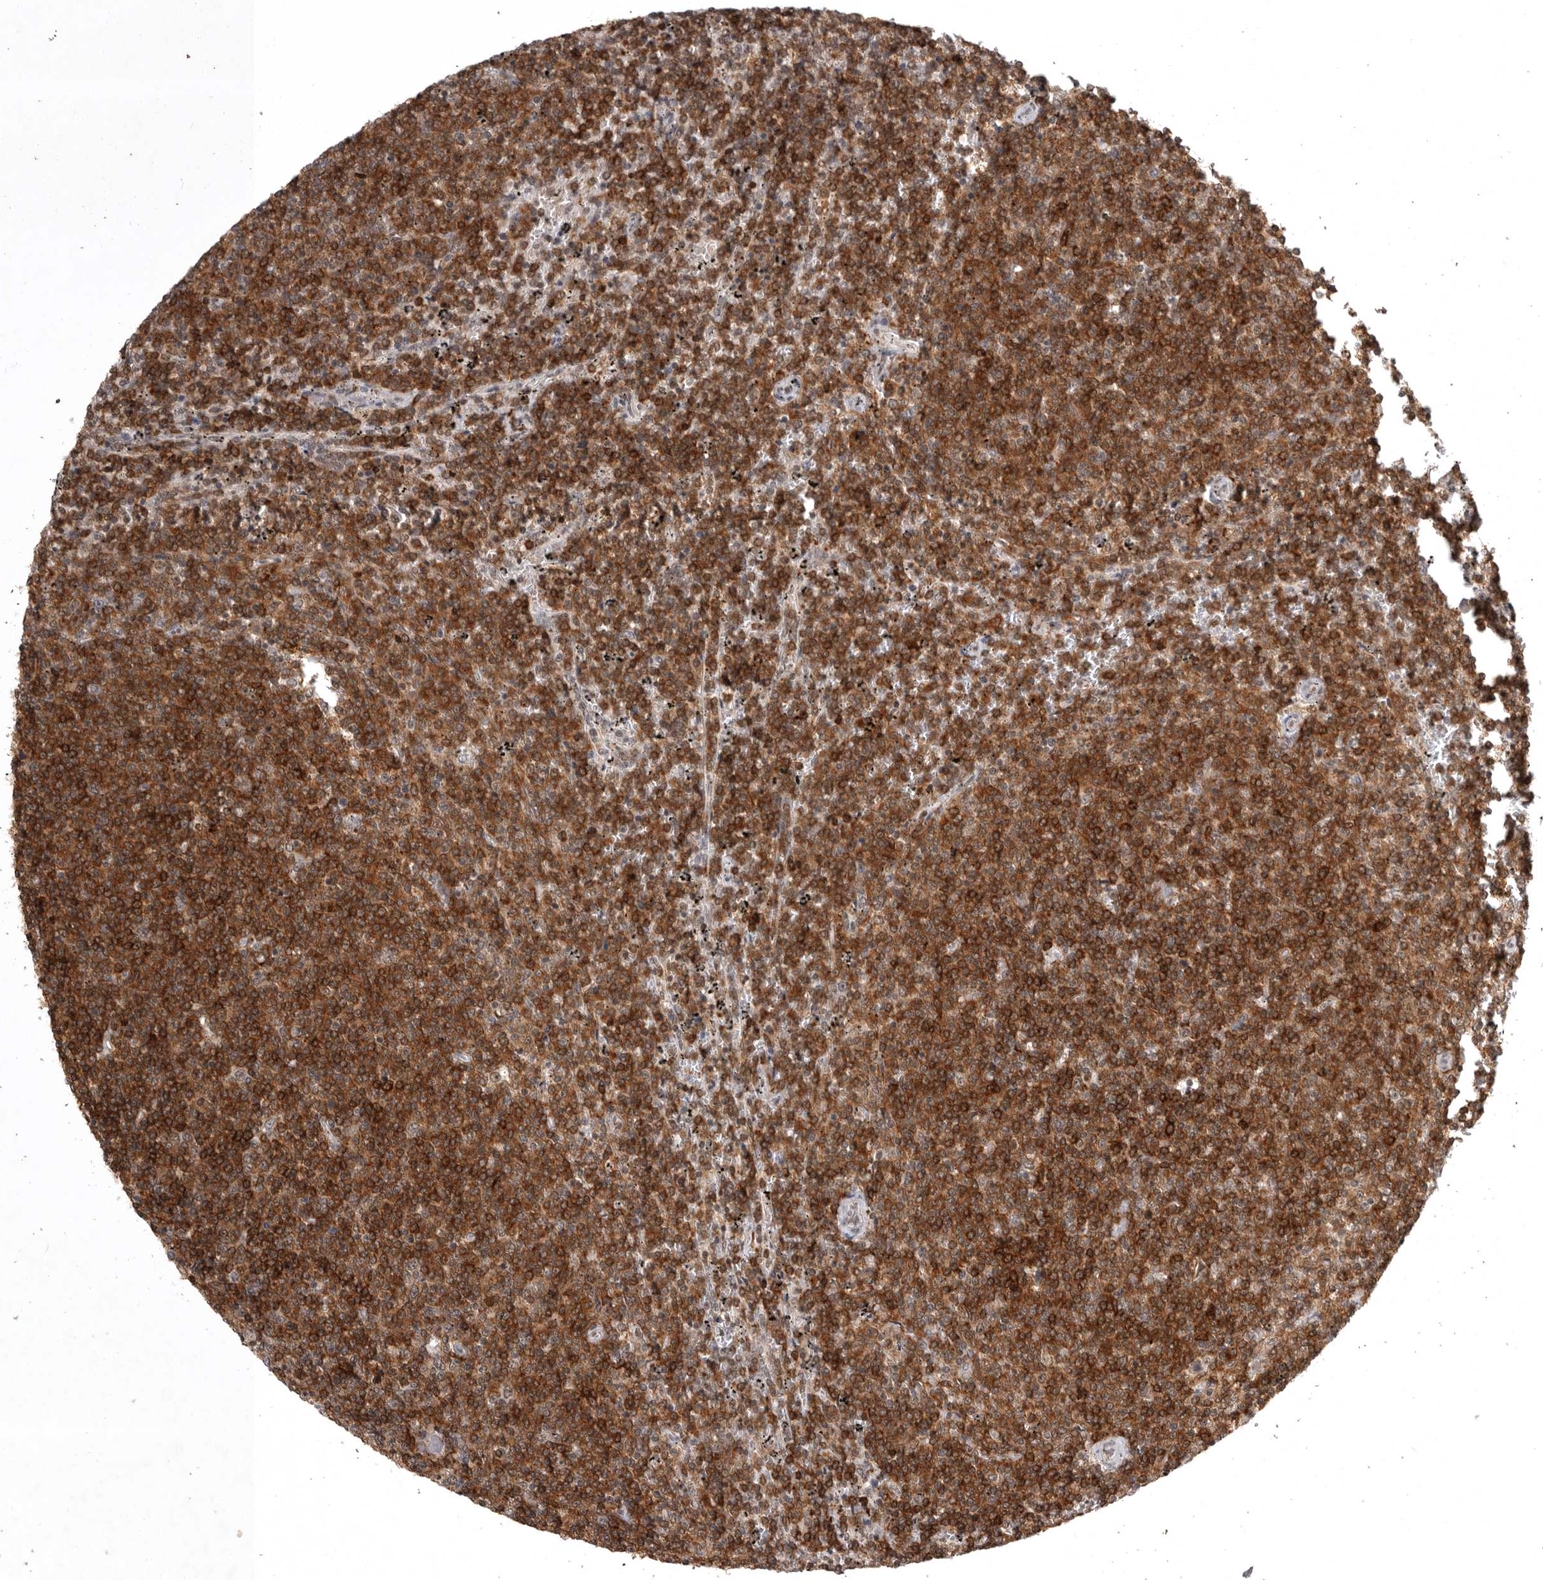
{"staining": {"intensity": "strong", "quantity": ">75%", "location": "cytoplasmic/membranous"}, "tissue": "lymphoma", "cell_type": "Tumor cells", "image_type": "cancer", "snomed": [{"axis": "morphology", "description": "Malignant lymphoma, non-Hodgkin's type, Low grade"}, {"axis": "topography", "description": "Spleen"}], "caption": "Low-grade malignant lymphoma, non-Hodgkin's type tissue displays strong cytoplasmic/membranous expression in approximately >75% of tumor cells", "gene": "CBLL1", "patient": {"sex": "female", "age": 50}}